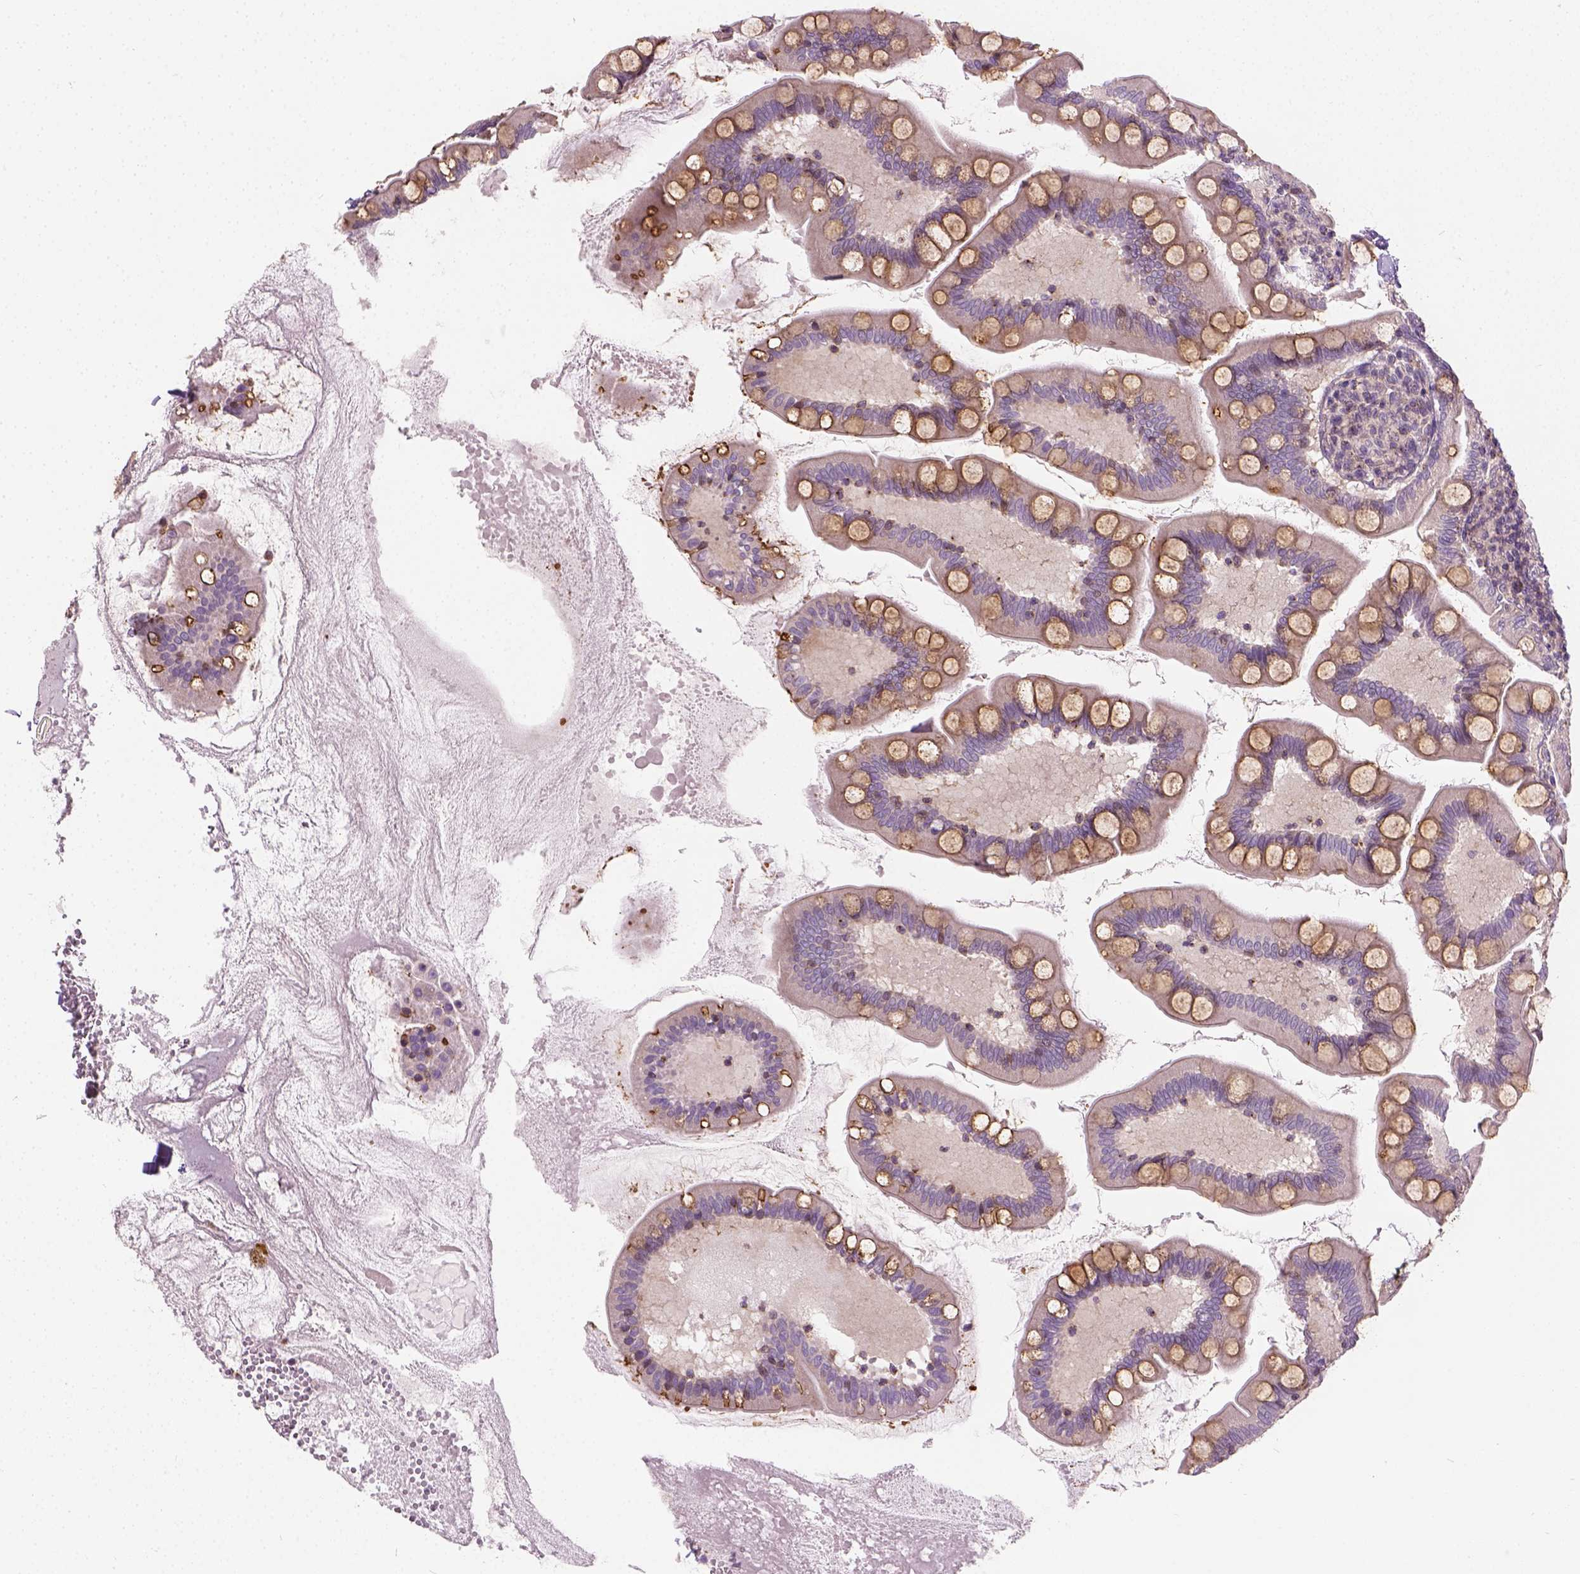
{"staining": {"intensity": "moderate", "quantity": "25%-75%", "location": "cytoplasmic/membranous"}, "tissue": "small intestine", "cell_type": "Glandular cells", "image_type": "normal", "snomed": [{"axis": "morphology", "description": "Normal tissue, NOS"}, {"axis": "topography", "description": "Small intestine"}], "caption": "Moderate cytoplasmic/membranous protein staining is seen in approximately 25%-75% of glandular cells in small intestine. (IHC, brightfield microscopy, high magnification).", "gene": "CRACR2A", "patient": {"sex": "female", "age": 56}}